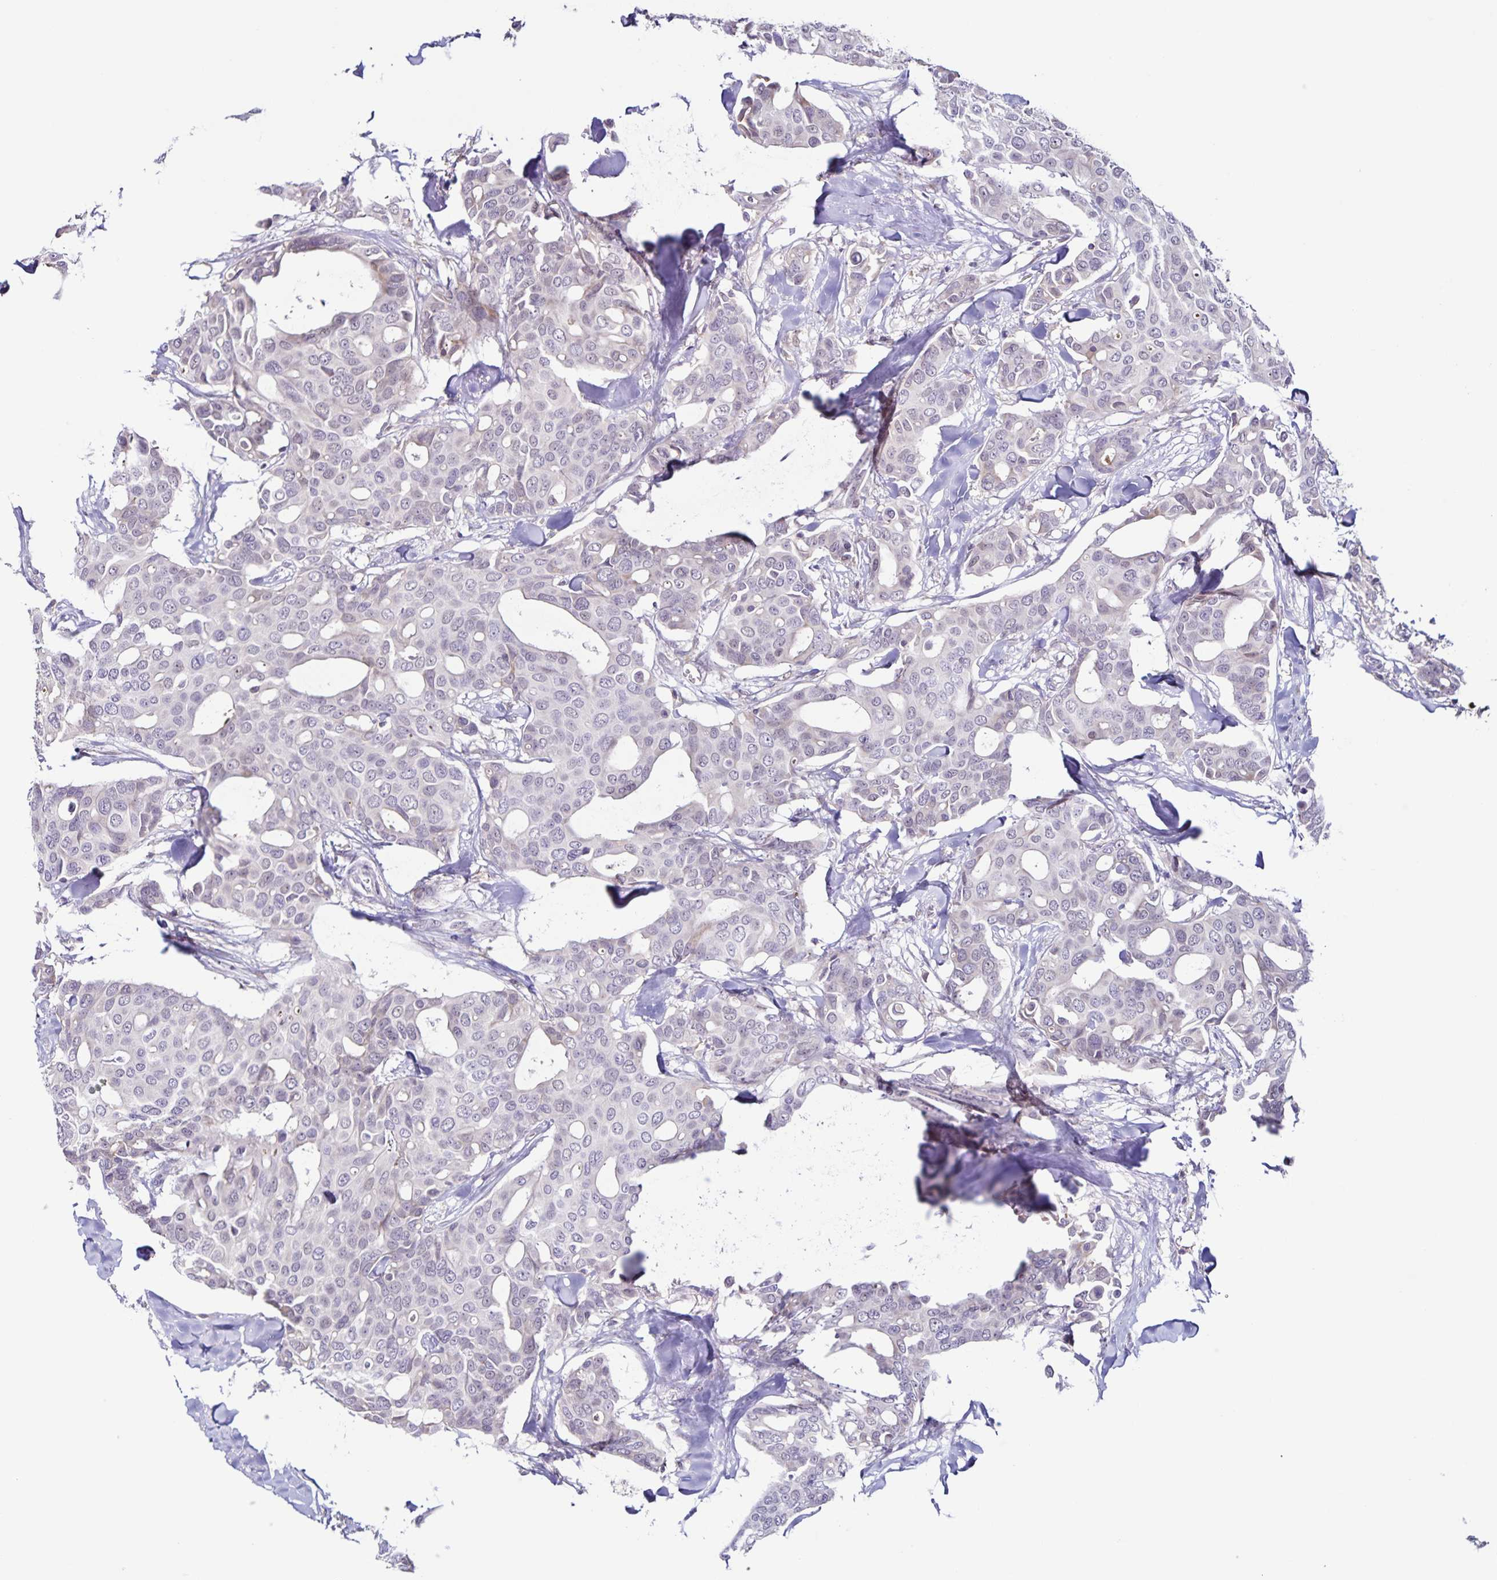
{"staining": {"intensity": "negative", "quantity": "none", "location": "none"}, "tissue": "breast cancer", "cell_type": "Tumor cells", "image_type": "cancer", "snomed": [{"axis": "morphology", "description": "Duct carcinoma"}, {"axis": "topography", "description": "Breast"}], "caption": "High power microscopy micrograph of an IHC histopathology image of breast cancer, revealing no significant staining in tumor cells.", "gene": "STPG4", "patient": {"sex": "female", "age": 54}}